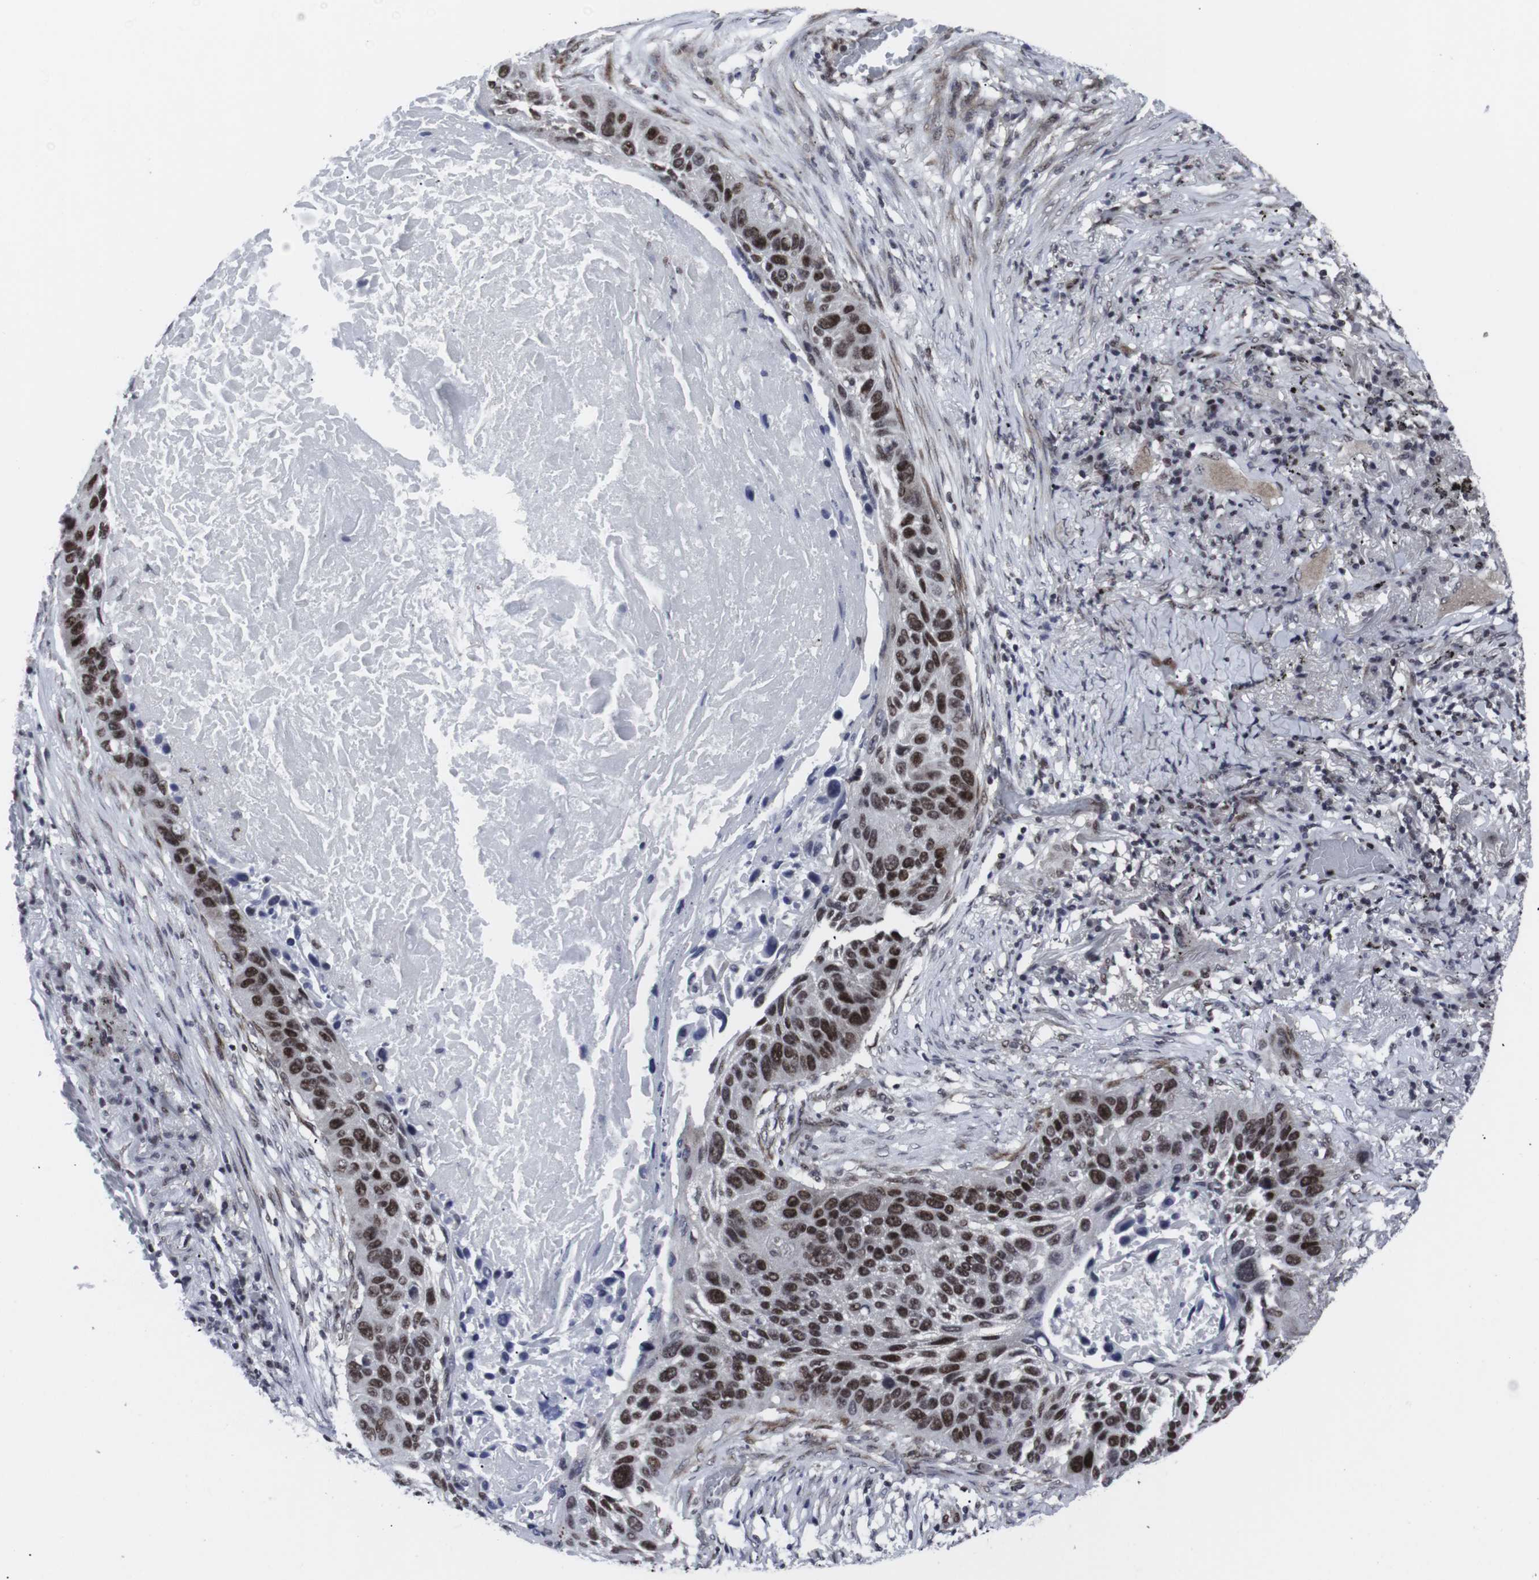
{"staining": {"intensity": "strong", "quantity": ">75%", "location": "nuclear"}, "tissue": "lung cancer", "cell_type": "Tumor cells", "image_type": "cancer", "snomed": [{"axis": "morphology", "description": "Squamous cell carcinoma, NOS"}, {"axis": "topography", "description": "Lung"}], "caption": "Immunohistochemical staining of human lung cancer exhibits strong nuclear protein positivity in about >75% of tumor cells.", "gene": "MLH1", "patient": {"sex": "male", "age": 57}}